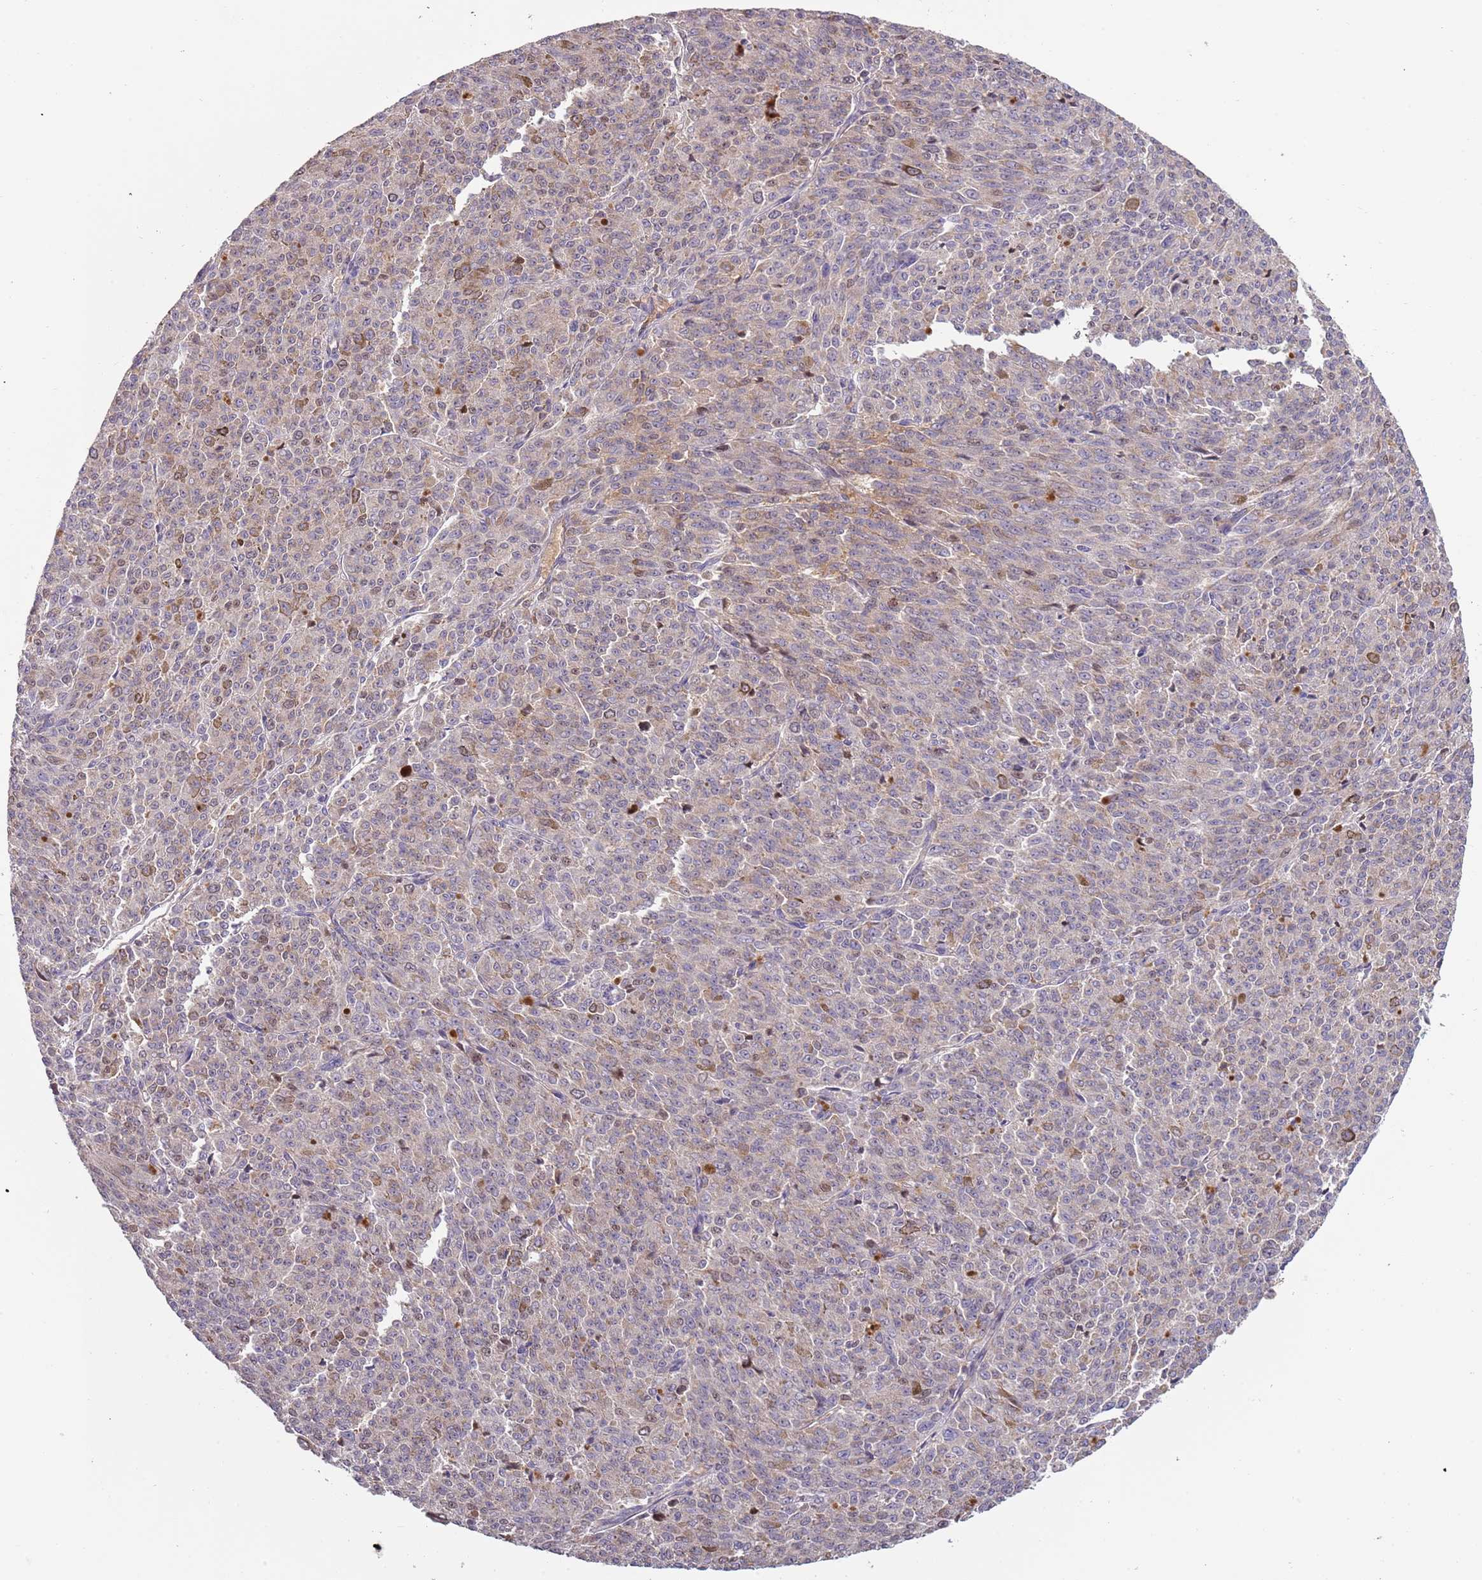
{"staining": {"intensity": "weak", "quantity": "<25%", "location": "cytoplasmic/membranous"}, "tissue": "melanoma", "cell_type": "Tumor cells", "image_type": "cancer", "snomed": [{"axis": "morphology", "description": "Malignant melanoma, NOS"}, {"axis": "topography", "description": "Skin"}], "caption": "A histopathology image of human melanoma is negative for staining in tumor cells.", "gene": "SYS1", "patient": {"sex": "female", "age": 52}}